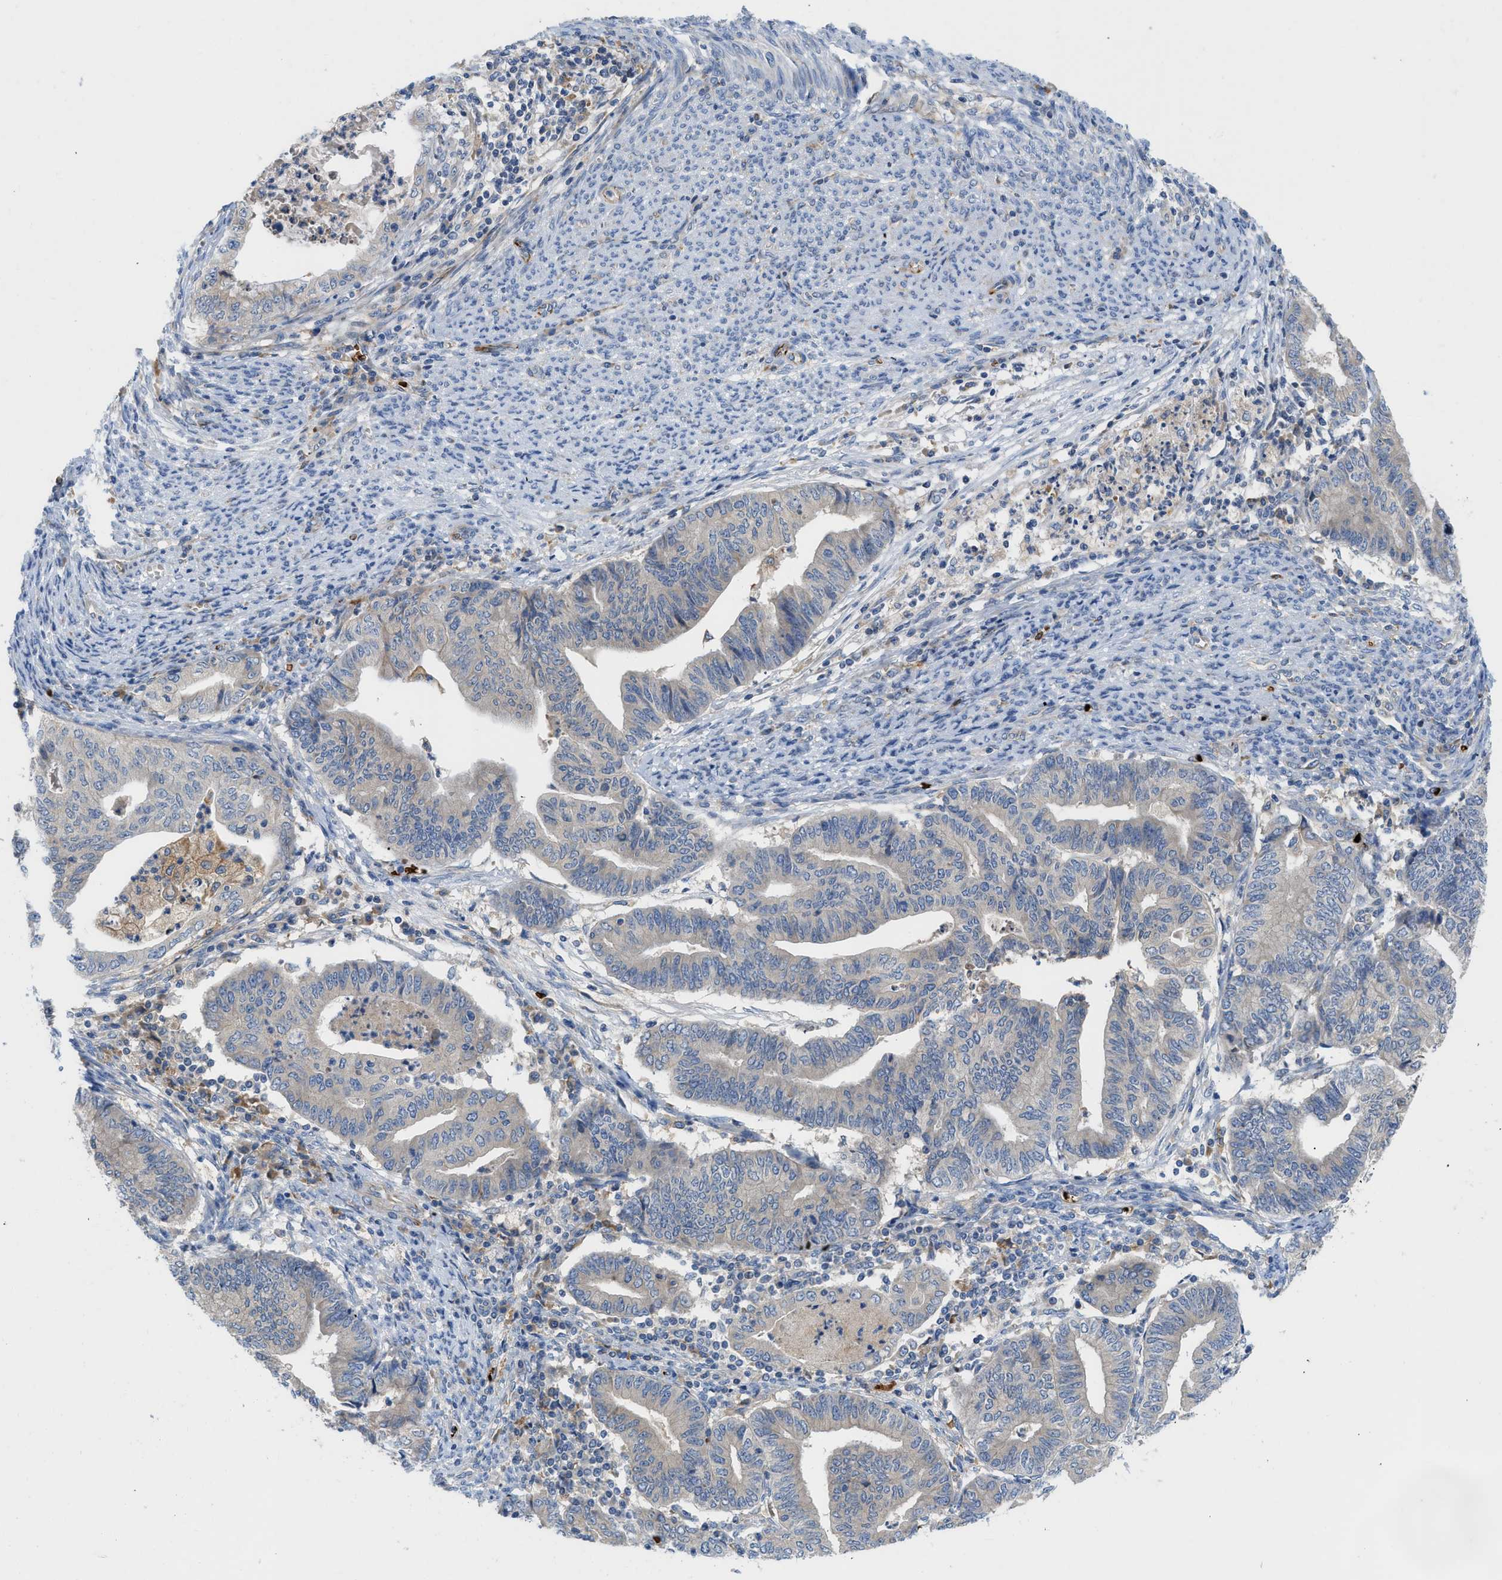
{"staining": {"intensity": "negative", "quantity": "none", "location": "none"}, "tissue": "endometrial cancer", "cell_type": "Tumor cells", "image_type": "cancer", "snomed": [{"axis": "morphology", "description": "Adenocarcinoma, NOS"}, {"axis": "topography", "description": "Endometrium"}], "caption": "Tumor cells are negative for protein expression in human endometrial cancer (adenocarcinoma).", "gene": "ZNF831", "patient": {"sex": "female", "age": 79}}